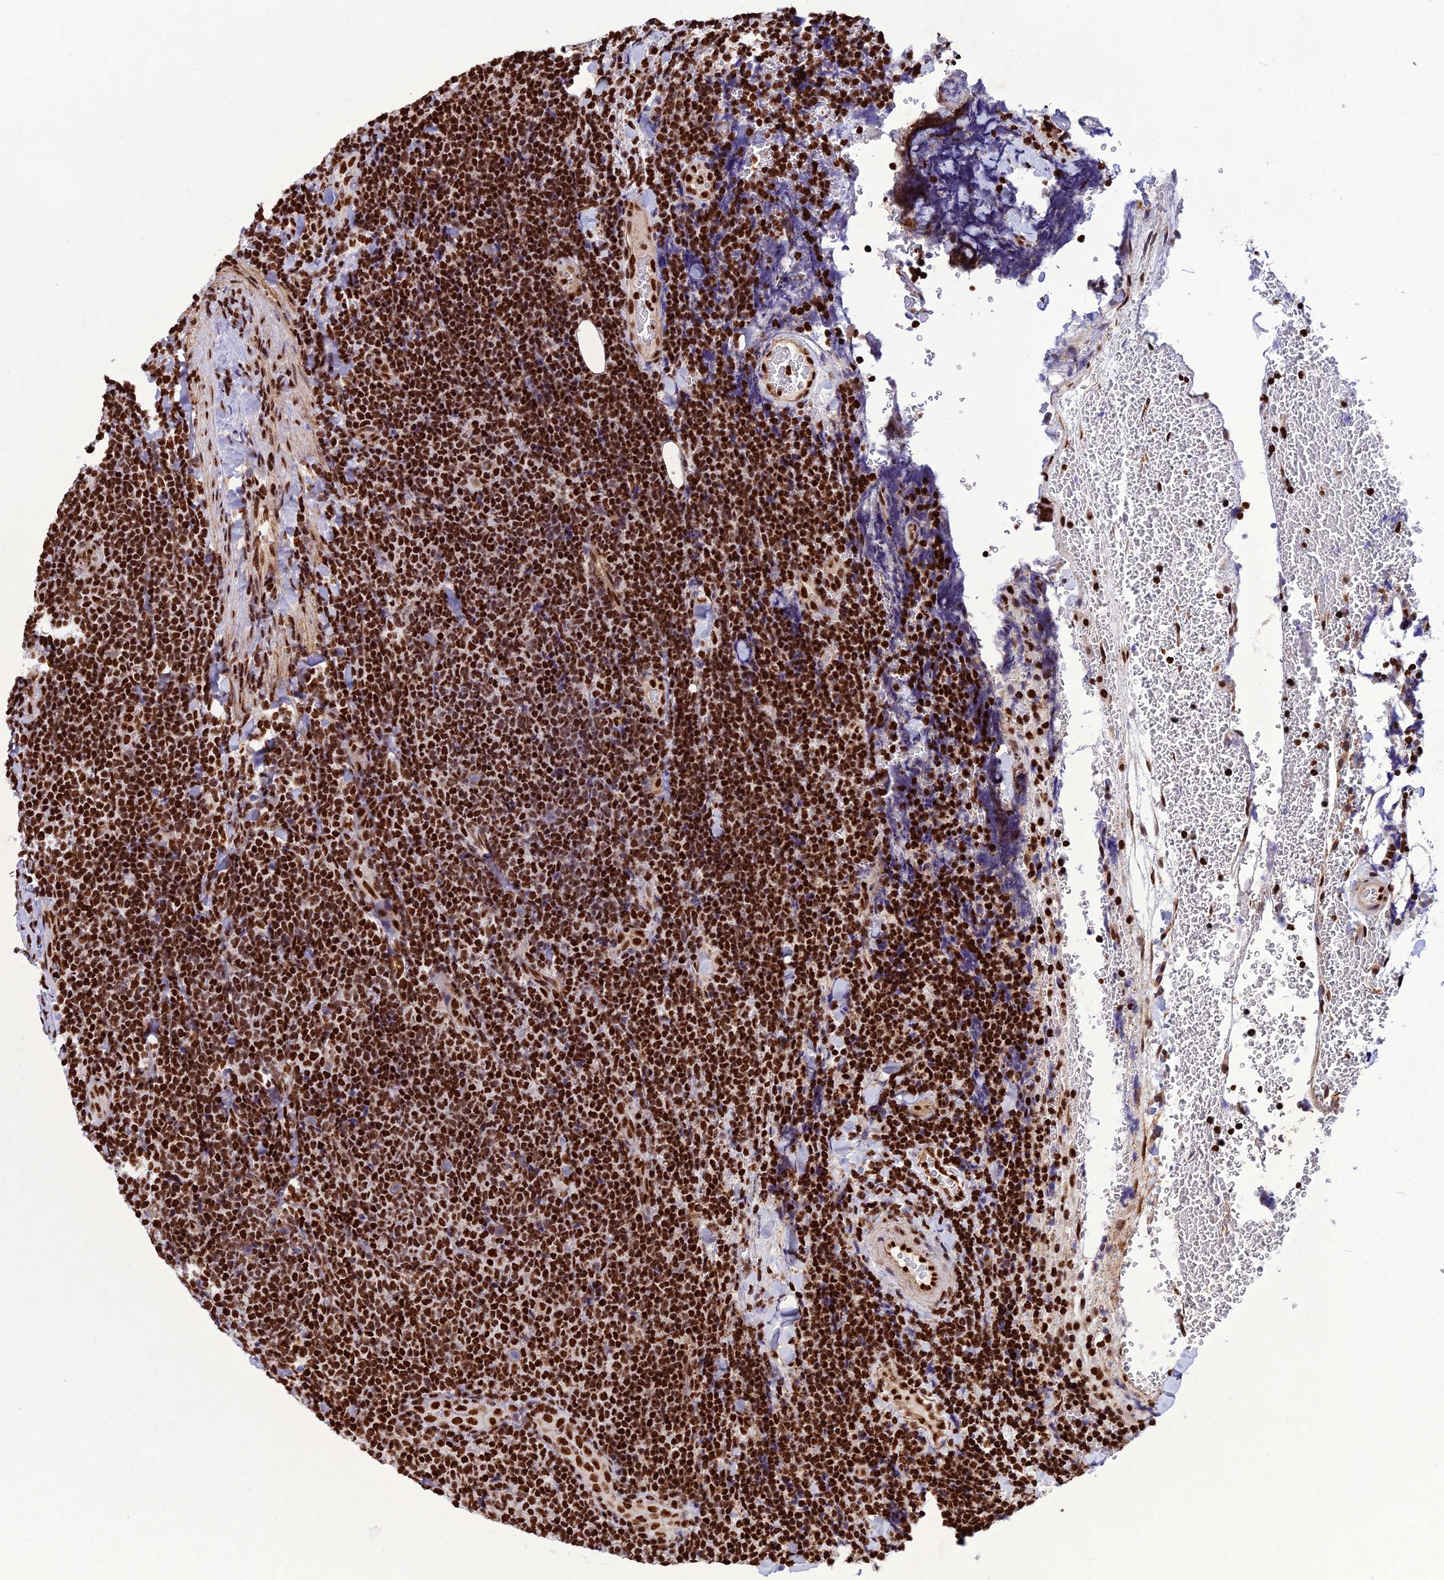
{"staining": {"intensity": "strong", "quantity": ">75%", "location": "nuclear"}, "tissue": "lymphoma", "cell_type": "Tumor cells", "image_type": "cancer", "snomed": [{"axis": "morphology", "description": "Malignant lymphoma, non-Hodgkin's type, Low grade"}, {"axis": "topography", "description": "Lymph node"}], "caption": "Protein staining reveals strong nuclear expression in about >75% of tumor cells in low-grade malignant lymphoma, non-Hodgkin's type.", "gene": "INO80E", "patient": {"sex": "male", "age": 66}}